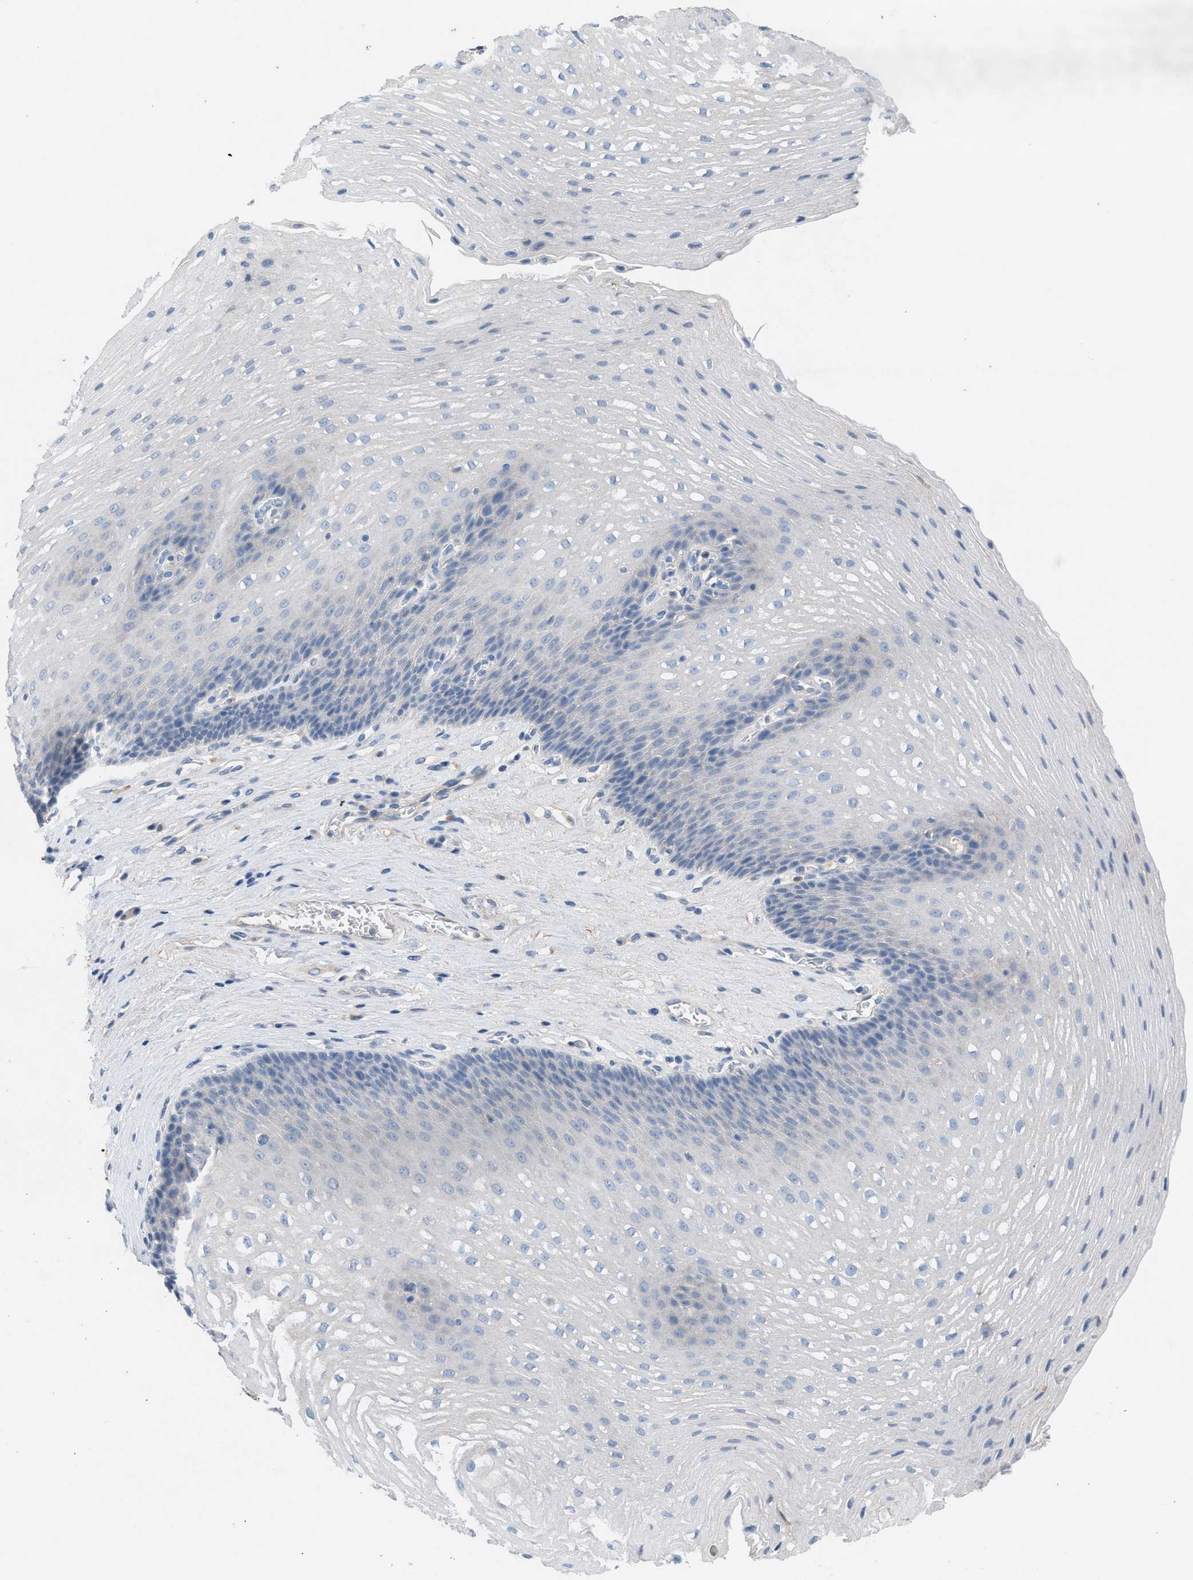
{"staining": {"intensity": "negative", "quantity": "none", "location": "none"}, "tissue": "esophagus", "cell_type": "Squamous epithelial cells", "image_type": "normal", "snomed": [{"axis": "morphology", "description": "Normal tissue, NOS"}, {"axis": "topography", "description": "Esophagus"}], "caption": "Immunohistochemistry (IHC) photomicrograph of benign esophagus: human esophagus stained with DAB (3,3'-diaminobenzidine) demonstrates no significant protein positivity in squamous epithelial cells.", "gene": "HPX", "patient": {"sex": "male", "age": 48}}